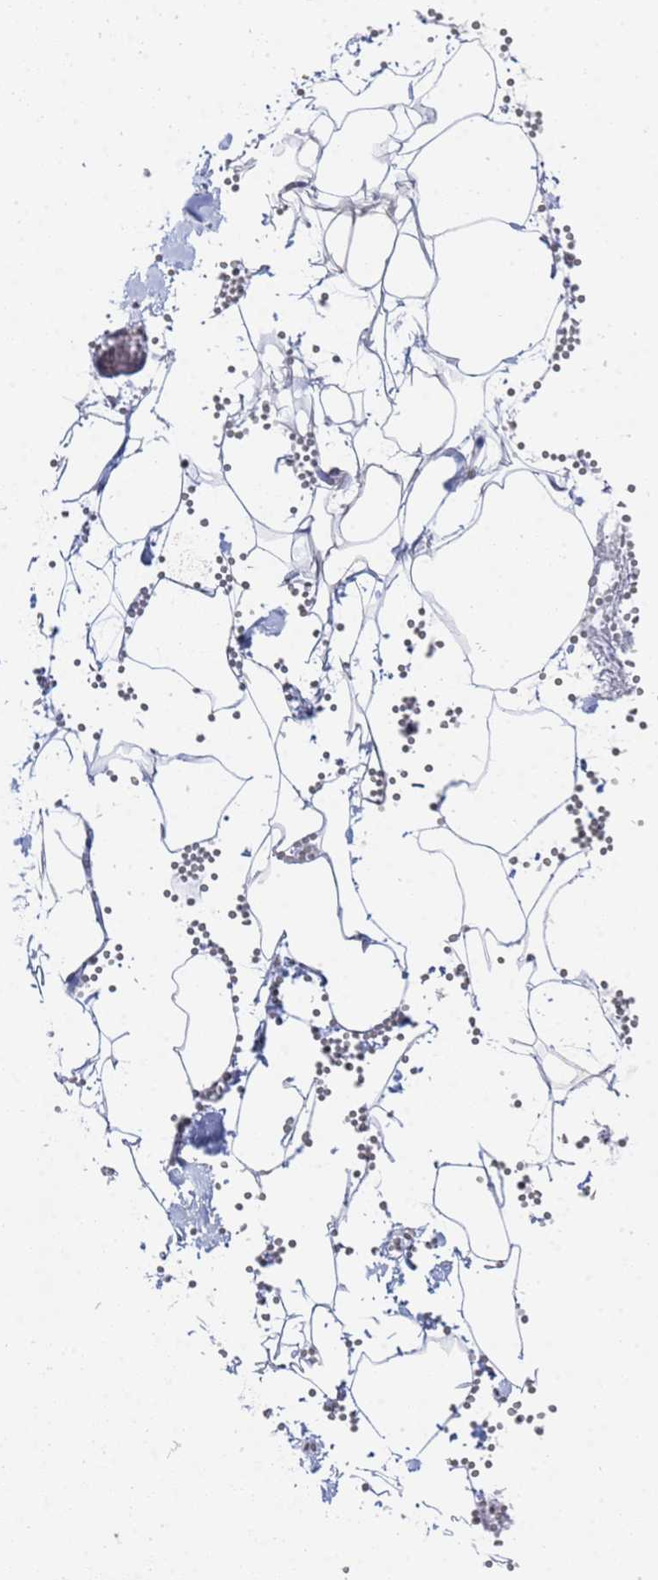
{"staining": {"intensity": "negative", "quantity": "none", "location": "none"}, "tissue": "adipose tissue", "cell_type": "Adipocytes", "image_type": "normal", "snomed": [{"axis": "morphology", "description": "Normal tissue, NOS"}, {"axis": "topography", "description": "Gallbladder"}, {"axis": "topography", "description": "Peripheral nerve tissue"}], "caption": "High power microscopy micrograph of an immunohistochemistry image of normal adipose tissue, revealing no significant positivity in adipocytes.", "gene": "GGT1", "patient": {"sex": "male", "age": 38}}